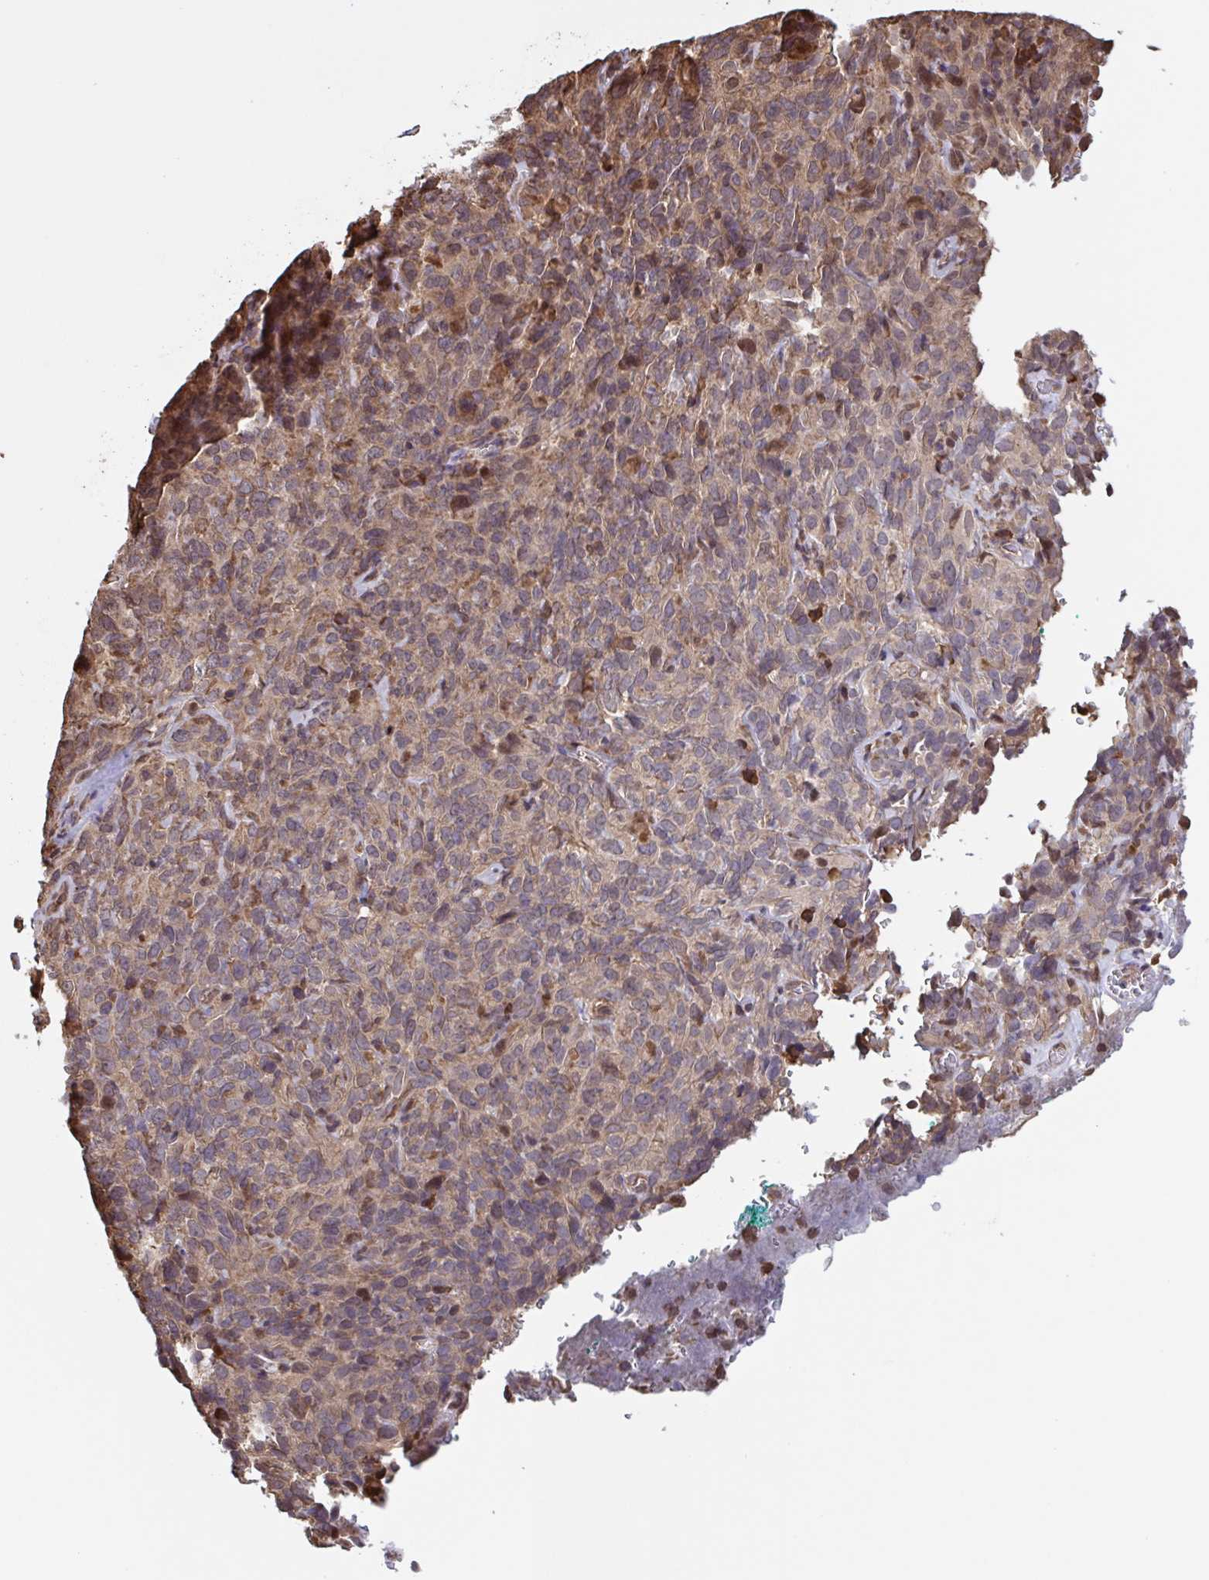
{"staining": {"intensity": "weak", "quantity": "<25%", "location": "cytoplasmic/membranous"}, "tissue": "cervical cancer", "cell_type": "Tumor cells", "image_type": "cancer", "snomed": [{"axis": "morphology", "description": "Squamous cell carcinoma, NOS"}, {"axis": "topography", "description": "Cervix"}], "caption": "Image shows no significant protein expression in tumor cells of cervical cancer.", "gene": "SEC63", "patient": {"sex": "female", "age": 51}}